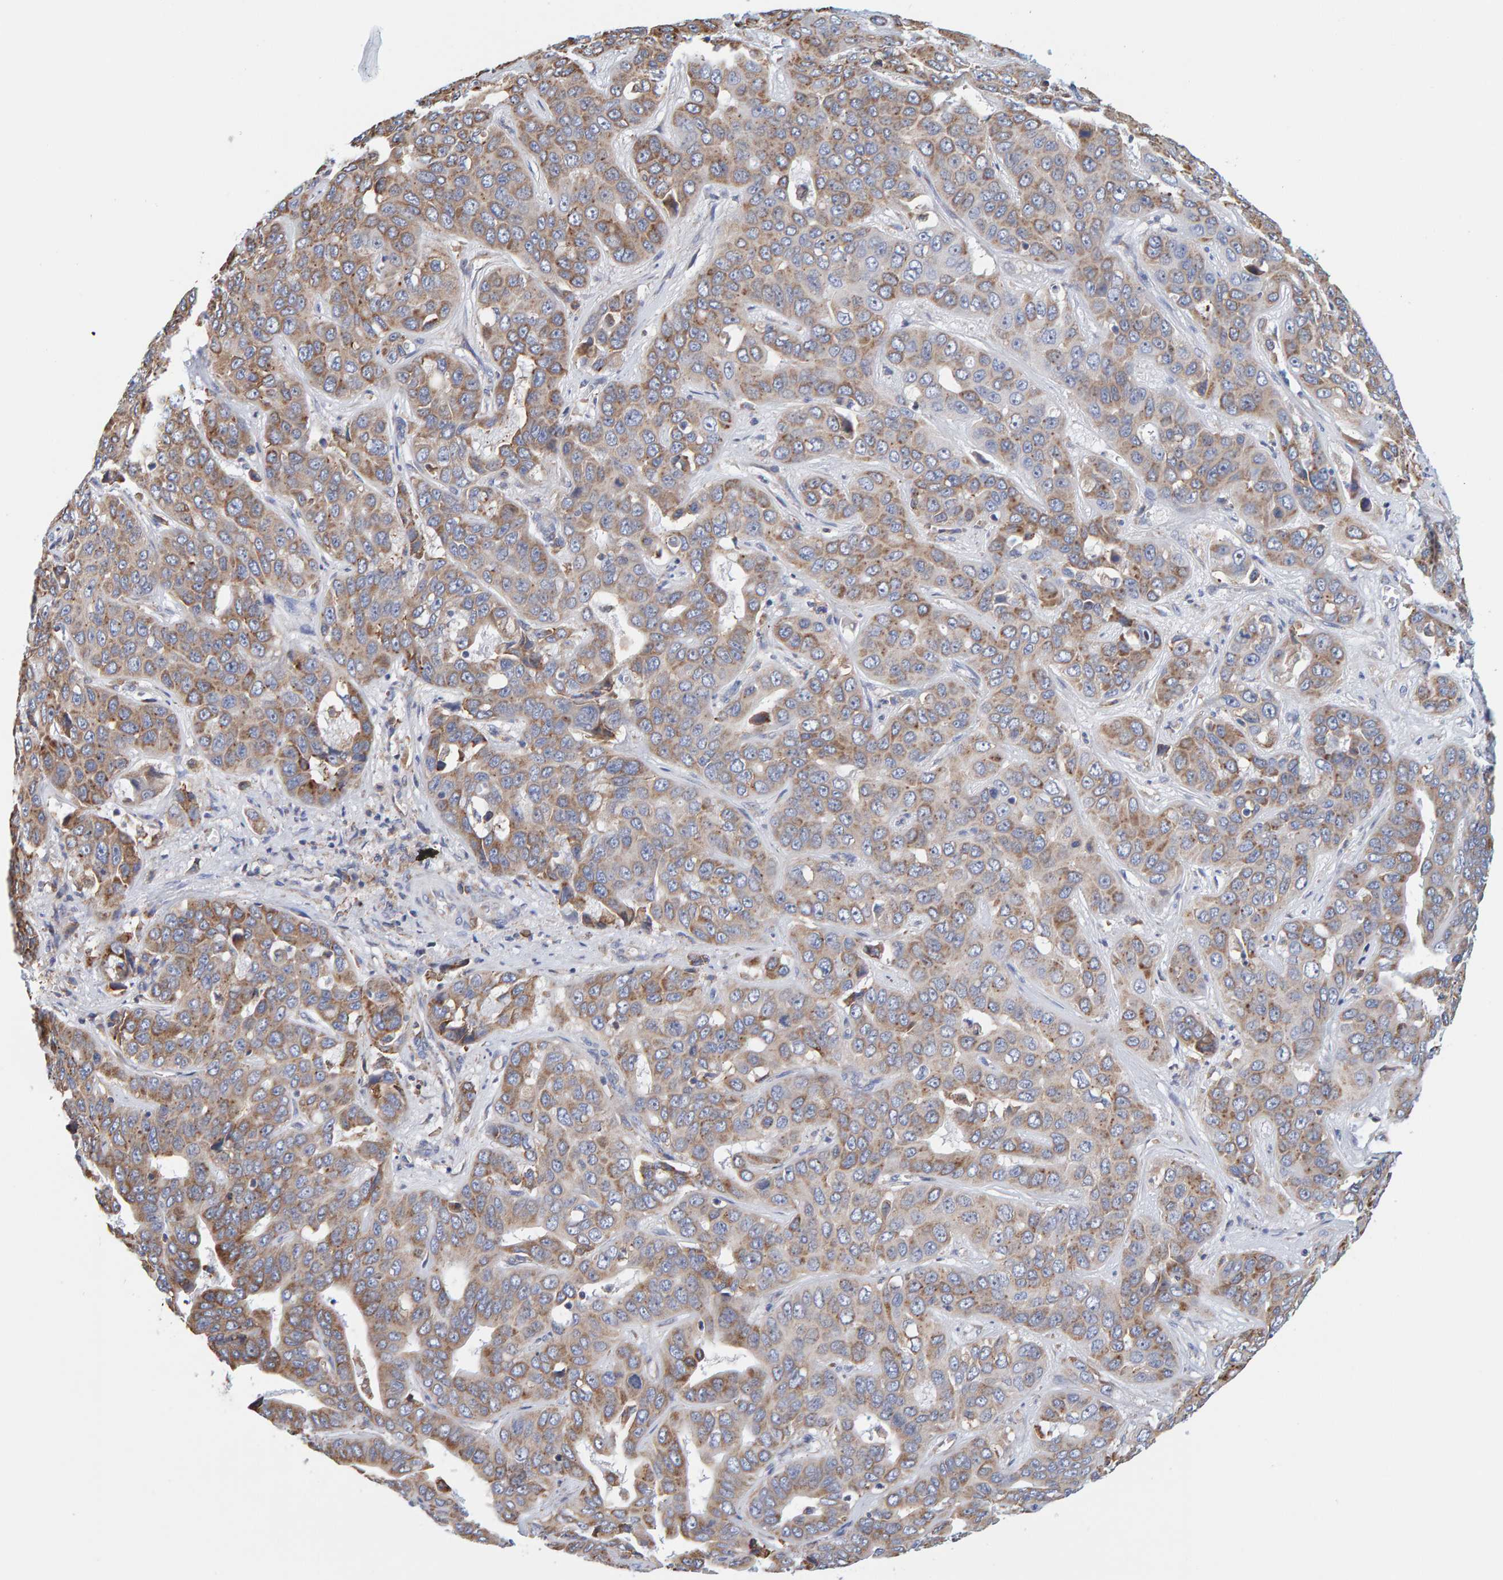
{"staining": {"intensity": "moderate", "quantity": ">75%", "location": "cytoplasmic/membranous"}, "tissue": "liver cancer", "cell_type": "Tumor cells", "image_type": "cancer", "snomed": [{"axis": "morphology", "description": "Cholangiocarcinoma"}, {"axis": "topography", "description": "Liver"}], "caption": "Immunohistochemical staining of liver cancer reveals medium levels of moderate cytoplasmic/membranous positivity in approximately >75% of tumor cells. The staining is performed using DAB brown chromogen to label protein expression. The nuclei are counter-stained blue using hematoxylin.", "gene": "SGPL1", "patient": {"sex": "female", "age": 52}}